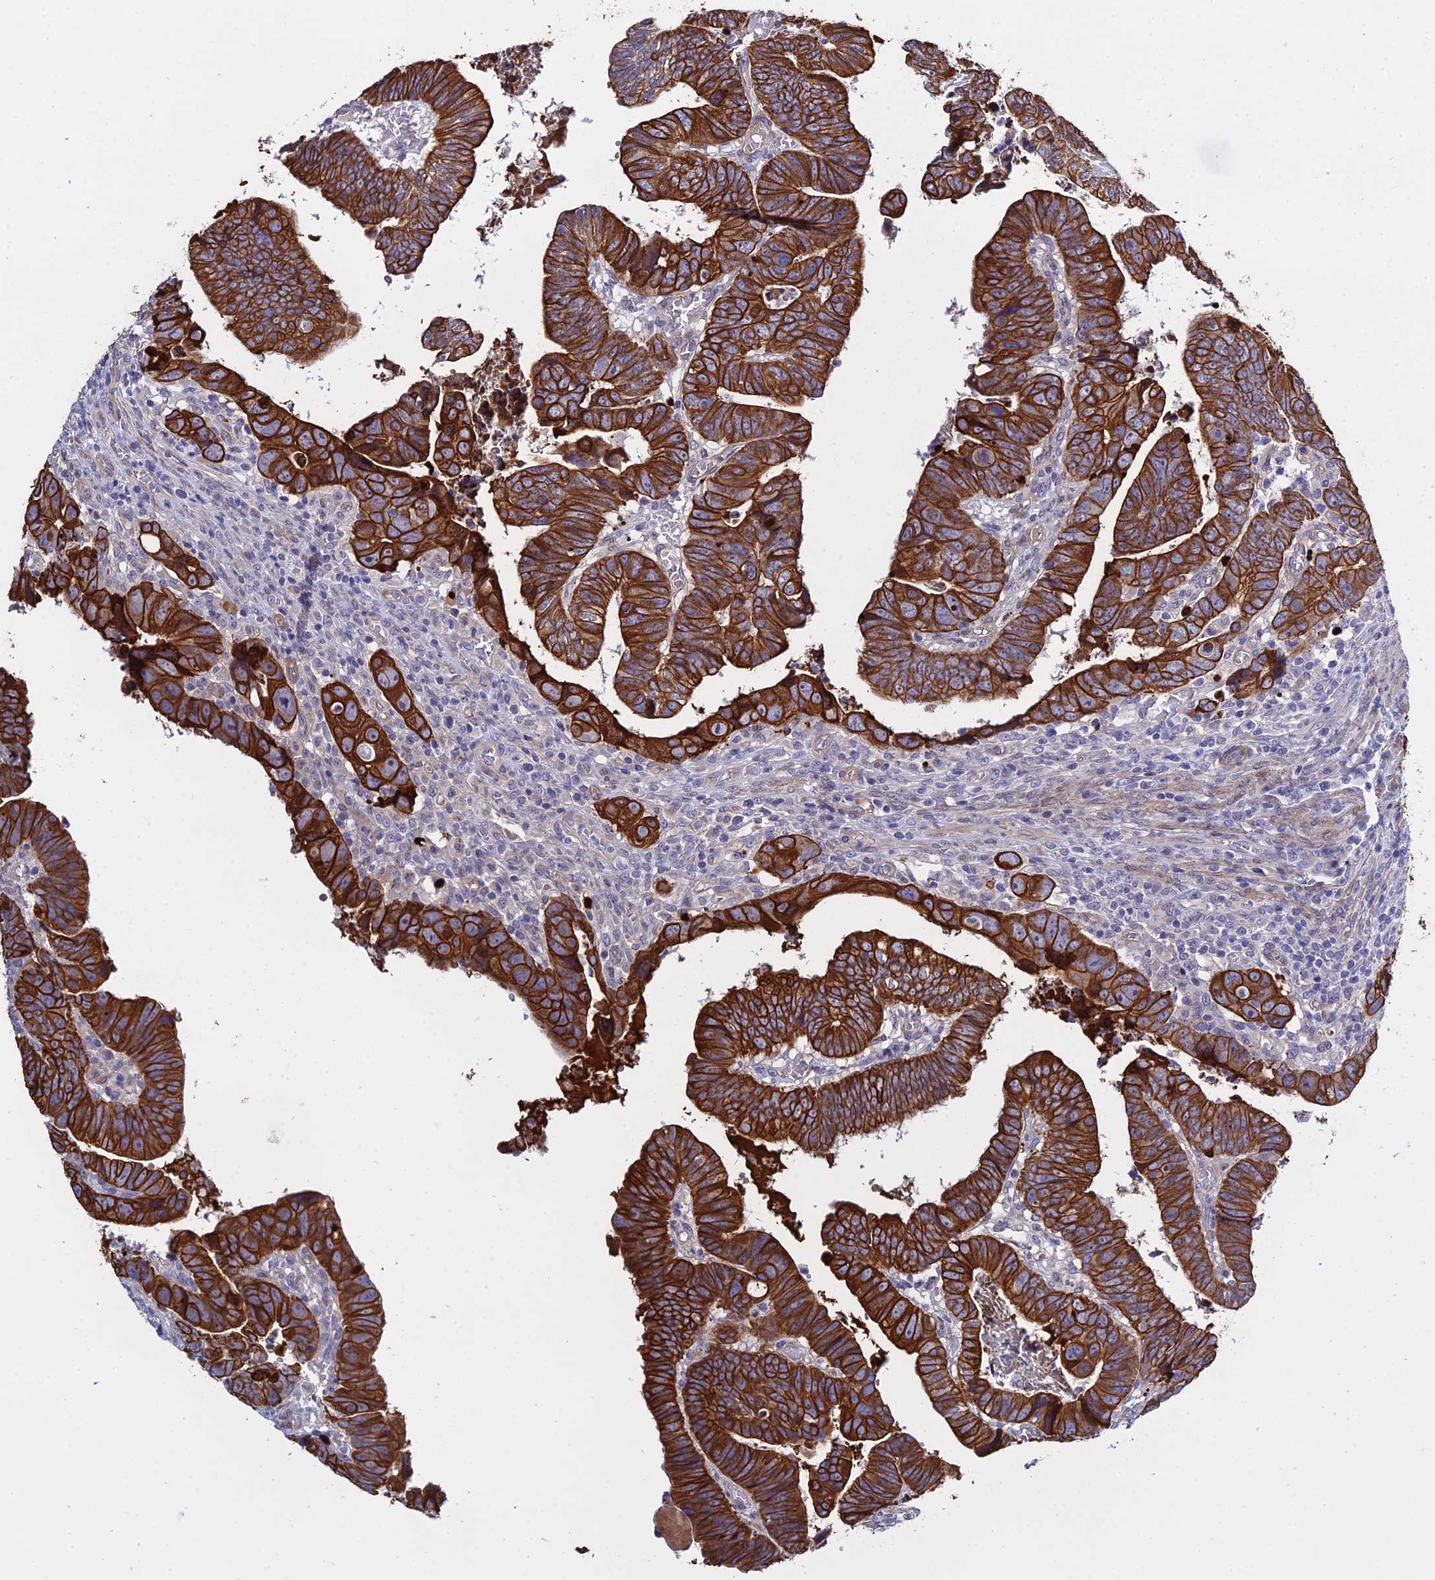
{"staining": {"intensity": "strong", "quantity": ">75%", "location": "cytoplasmic/membranous"}, "tissue": "colorectal cancer", "cell_type": "Tumor cells", "image_type": "cancer", "snomed": [{"axis": "morphology", "description": "Normal tissue, NOS"}, {"axis": "morphology", "description": "Adenocarcinoma, NOS"}, {"axis": "topography", "description": "Rectum"}], "caption": "Brown immunohistochemical staining in colorectal cancer (adenocarcinoma) demonstrates strong cytoplasmic/membranous positivity in about >75% of tumor cells.", "gene": "LZTS2", "patient": {"sex": "female", "age": 65}}